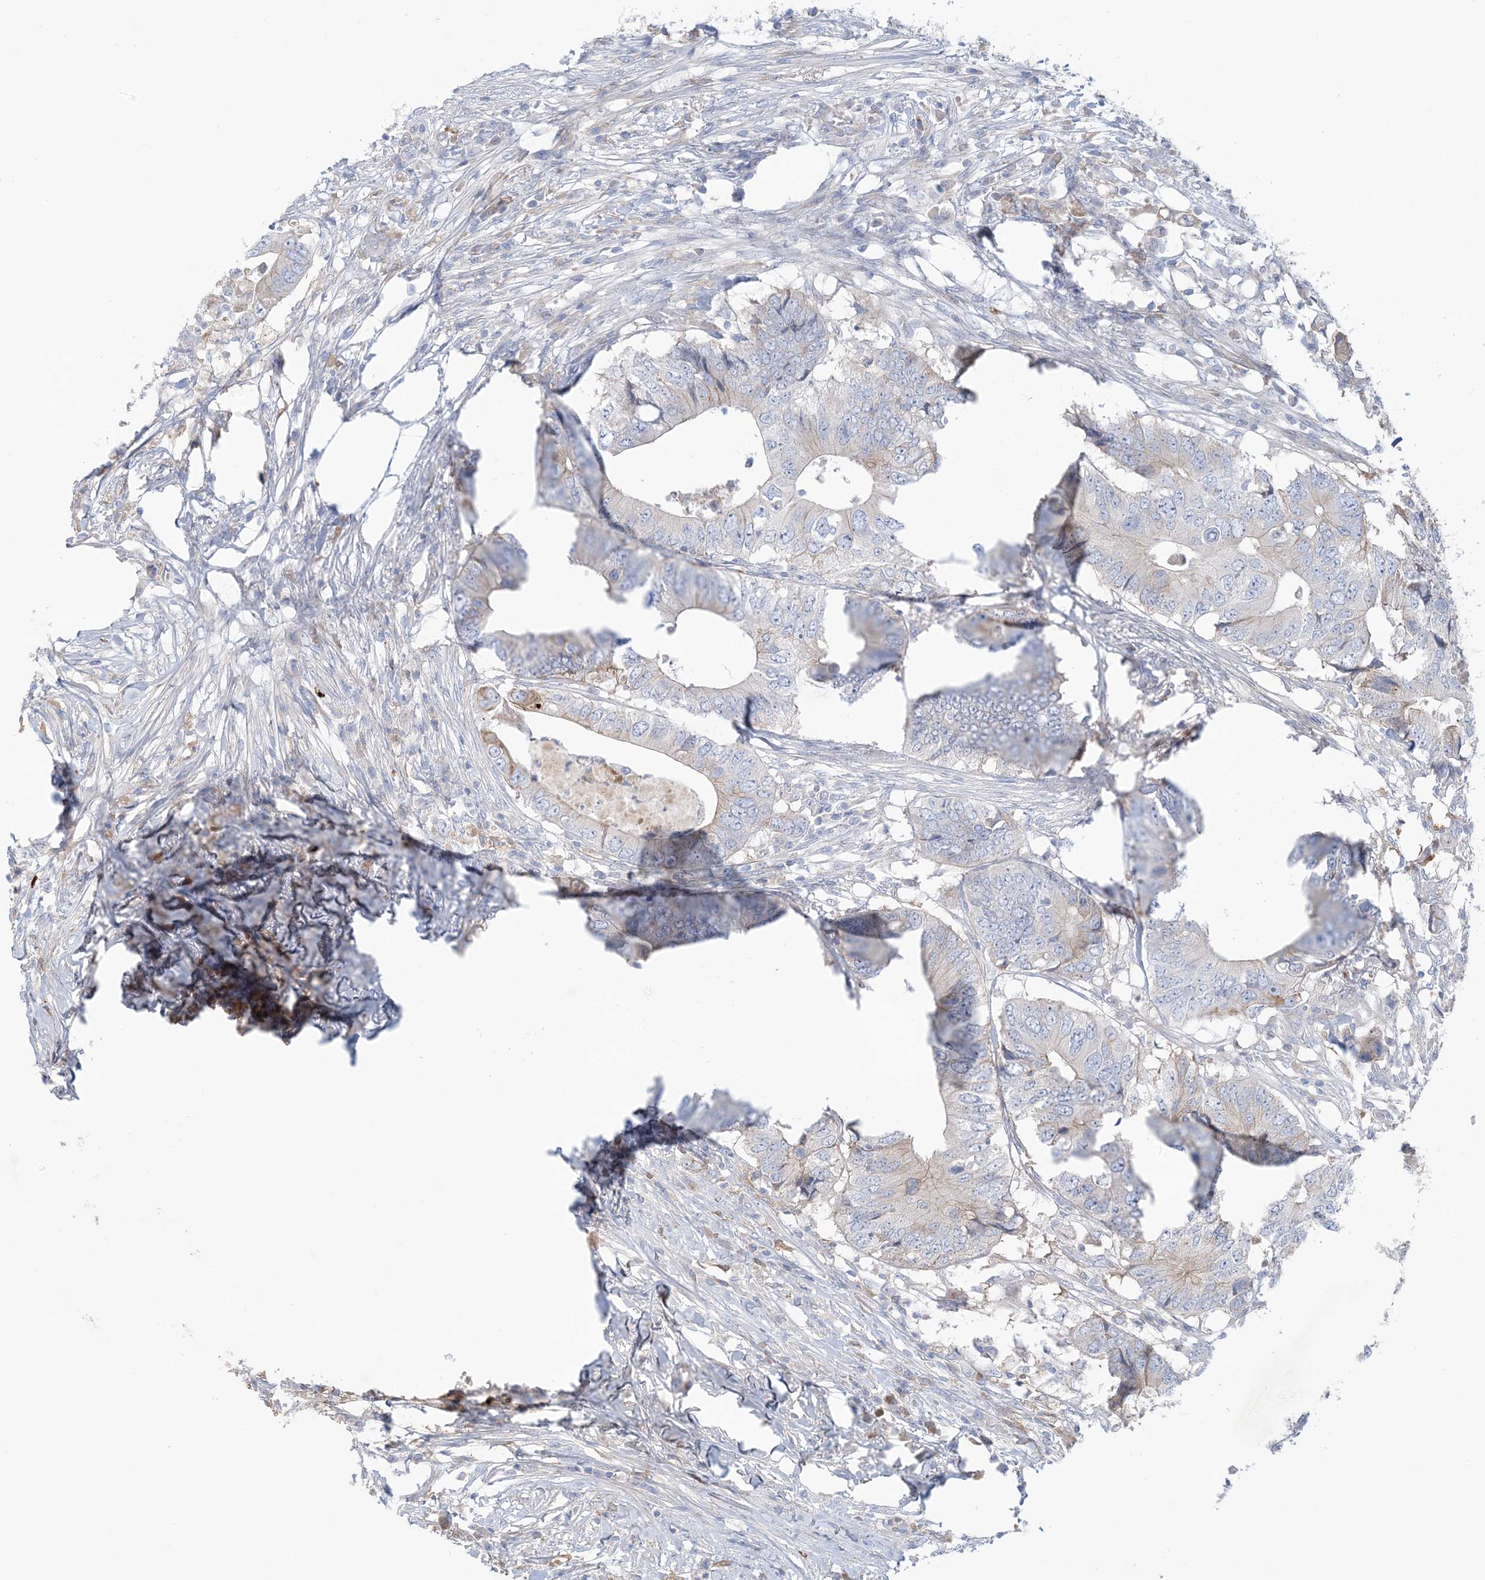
{"staining": {"intensity": "weak", "quantity": "<25%", "location": "cytoplasmic/membranous"}, "tissue": "colorectal cancer", "cell_type": "Tumor cells", "image_type": "cancer", "snomed": [{"axis": "morphology", "description": "Adenocarcinoma, NOS"}, {"axis": "topography", "description": "Colon"}], "caption": "Immunohistochemical staining of colorectal cancer (adenocarcinoma) shows no significant staining in tumor cells.", "gene": "ATP11C", "patient": {"sex": "male", "age": 71}}